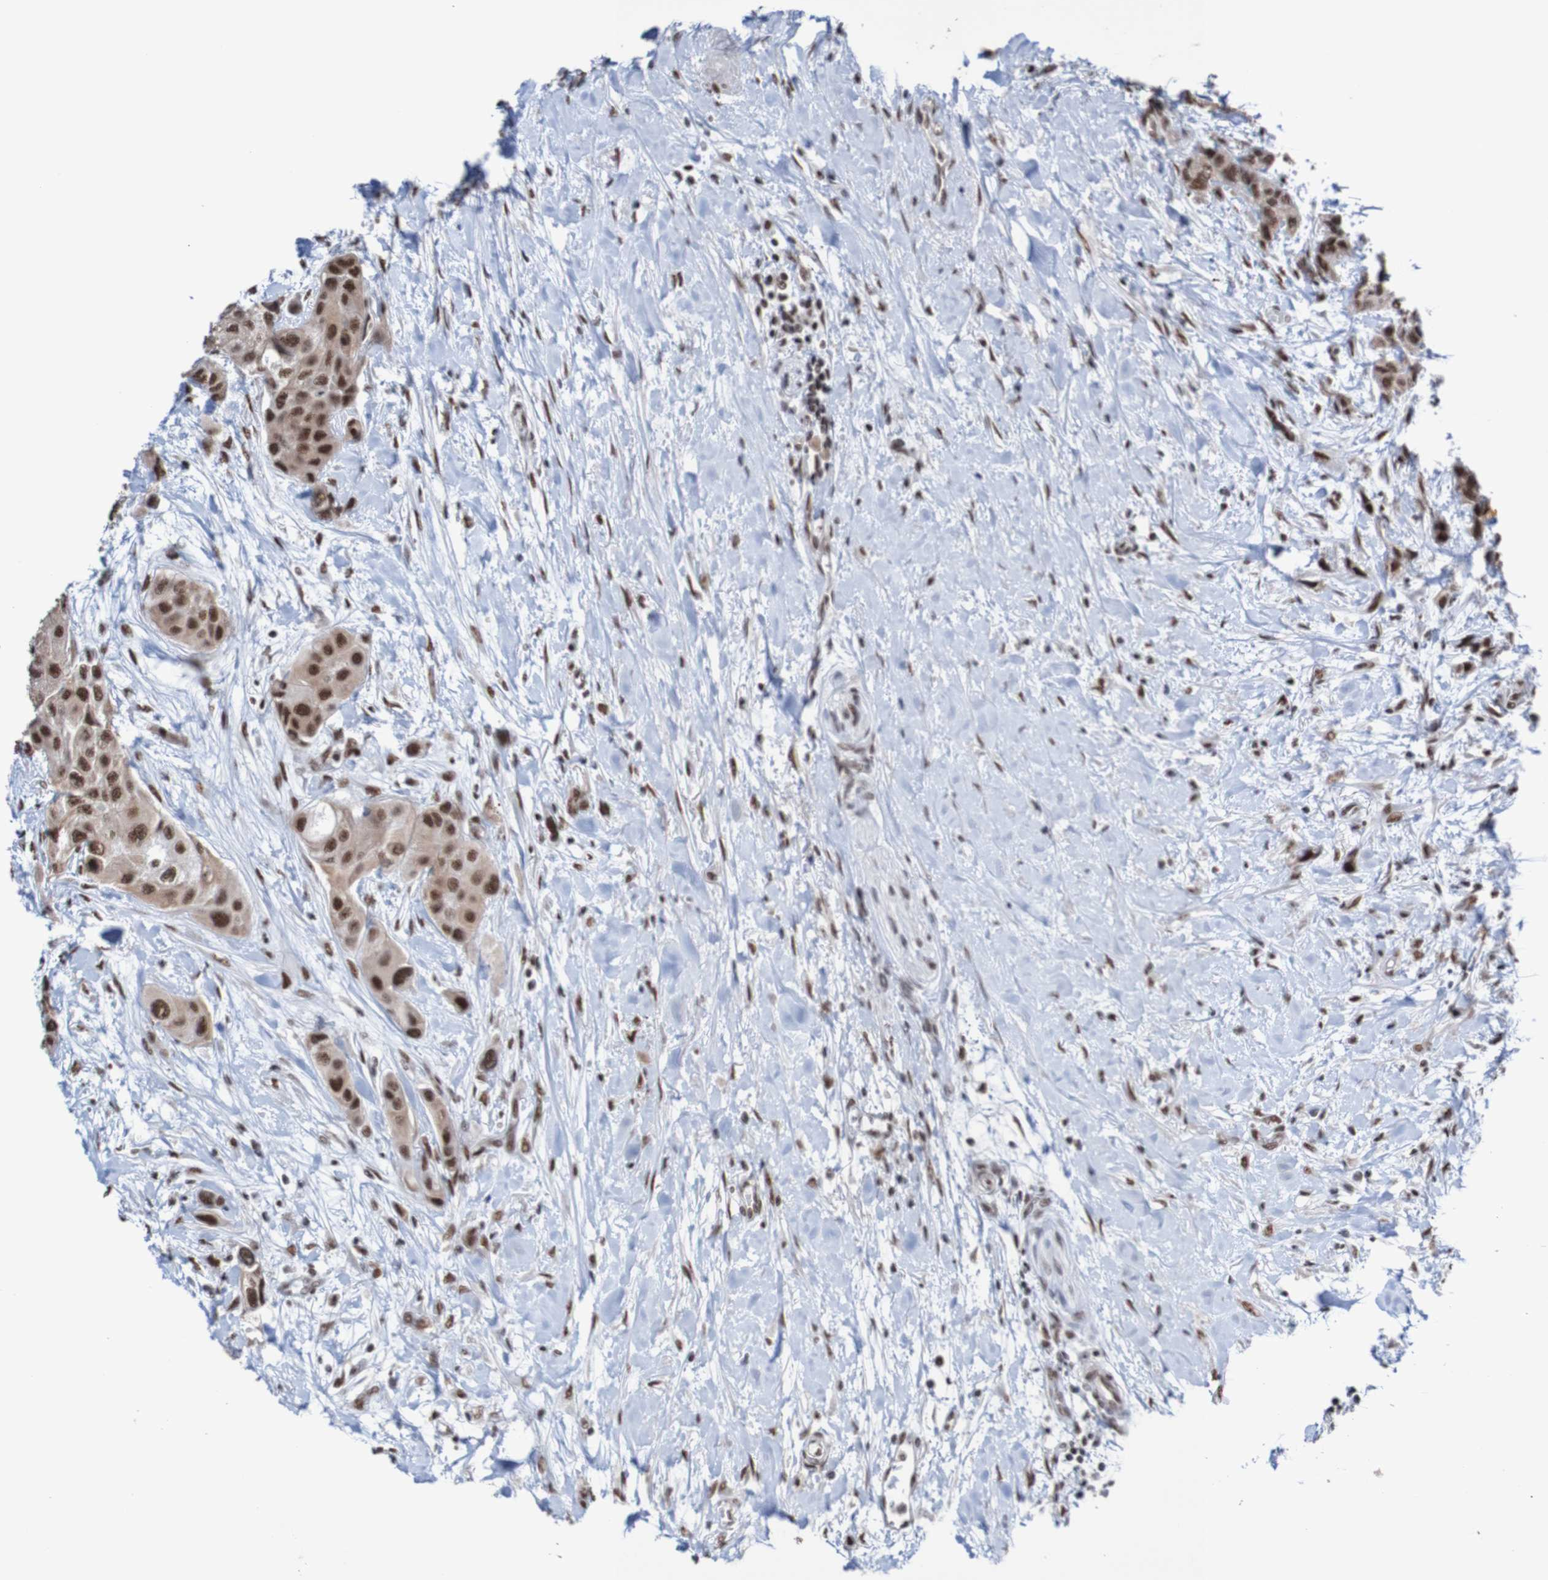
{"staining": {"intensity": "strong", "quantity": ">75%", "location": "nuclear"}, "tissue": "urothelial cancer", "cell_type": "Tumor cells", "image_type": "cancer", "snomed": [{"axis": "morphology", "description": "Urothelial carcinoma, High grade"}, {"axis": "topography", "description": "Urinary bladder"}], "caption": "Protein staining shows strong nuclear staining in about >75% of tumor cells in urothelial cancer.", "gene": "CDC5L", "patient": {"sex": "female", "age": 56}}